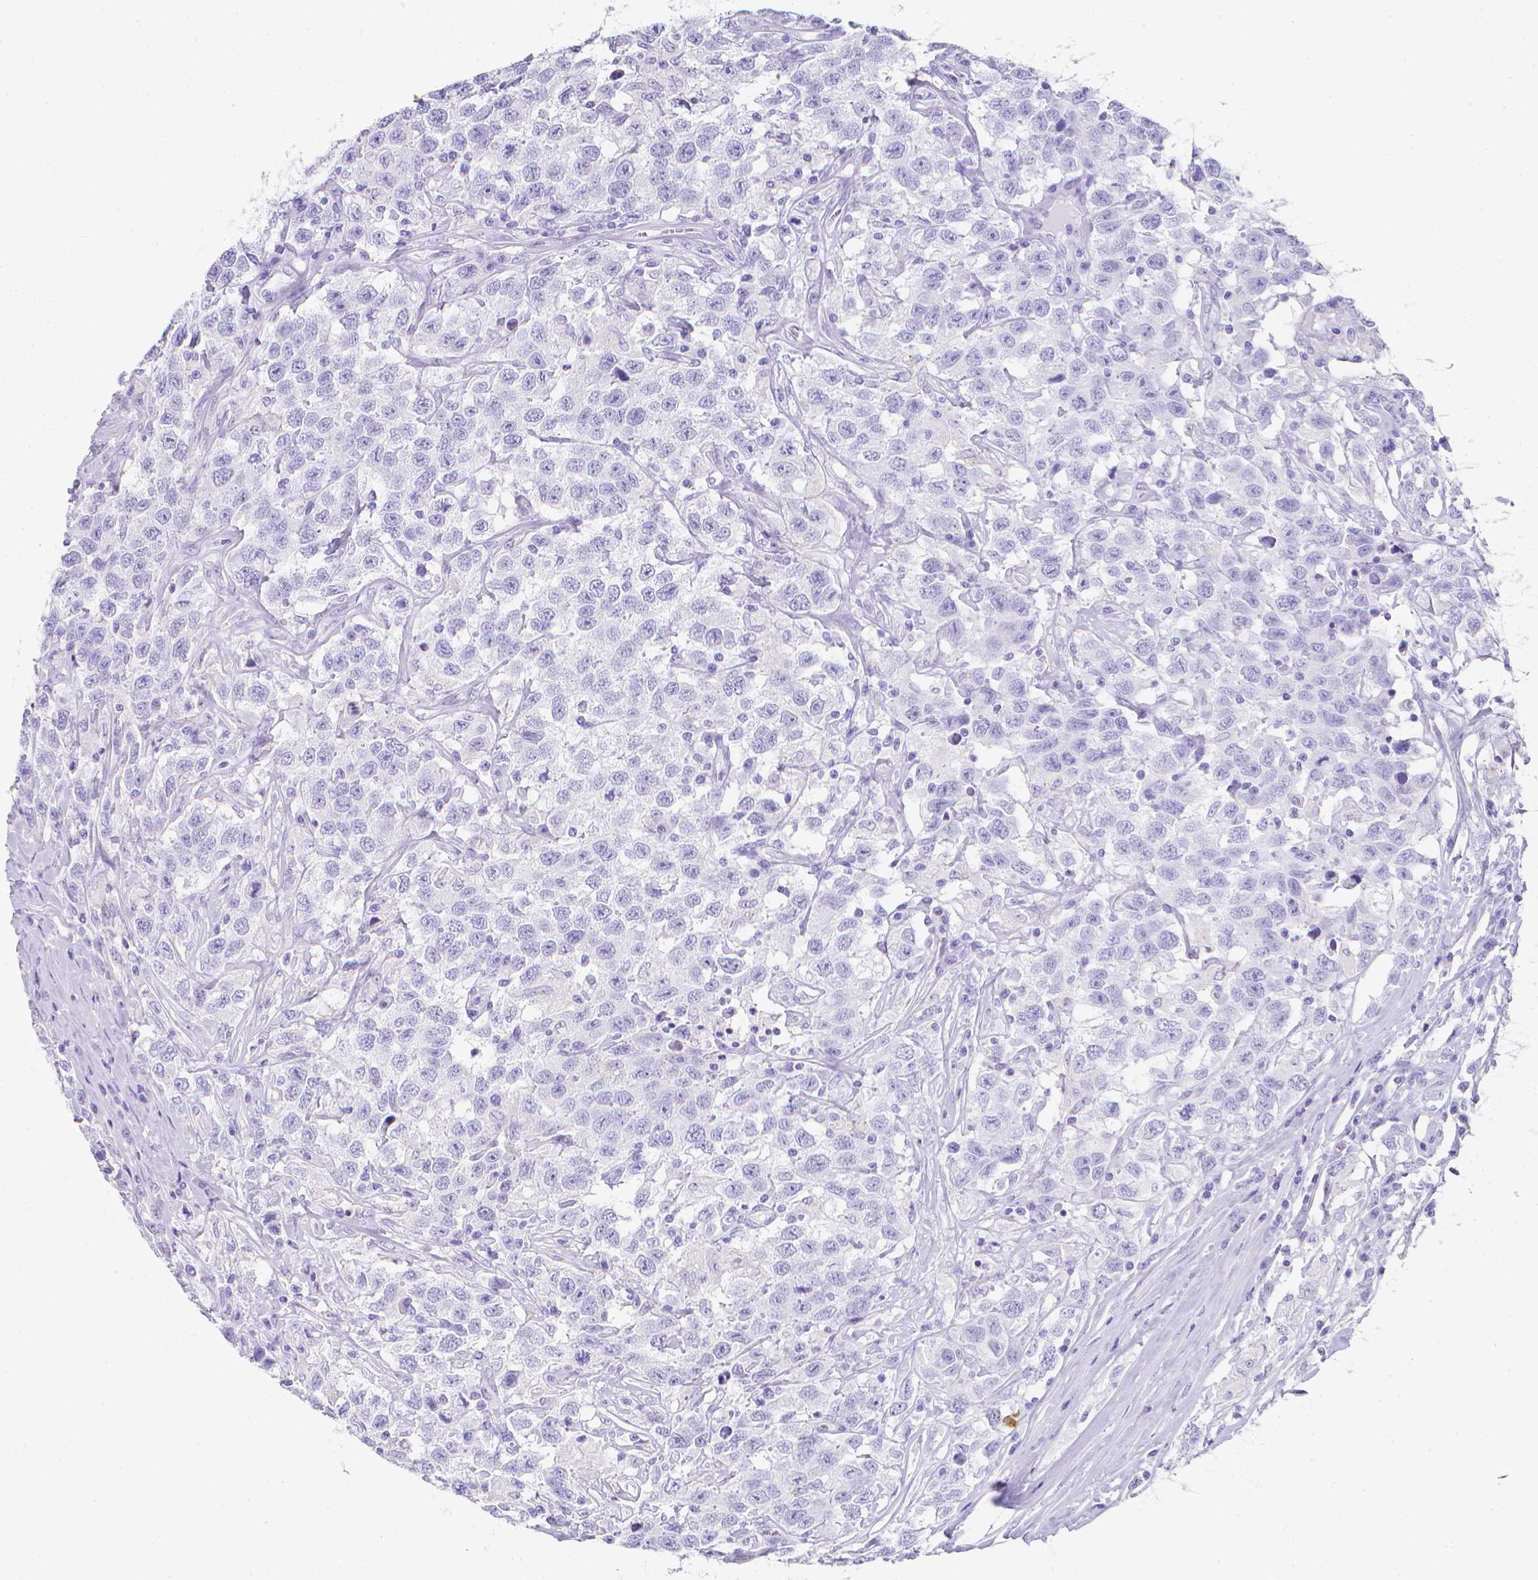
{"staining": {"intensity": "negative", "quantity": "none", "location": "none"}, "tissue": "testis cancer", "cell_type": "Tumor cells", "image_type": "cancer", "snomed": [{"axis": "morphology", "description": "Seminoma, NOS"}, {"axis": "topography", "description": "Testis"}], "caption": "Immunohistochemistry of human seminoma (testis) shows no positivity in tumor cells.", "gene": "LGALS4", "patient": {"sex": "male", "age": 41}}